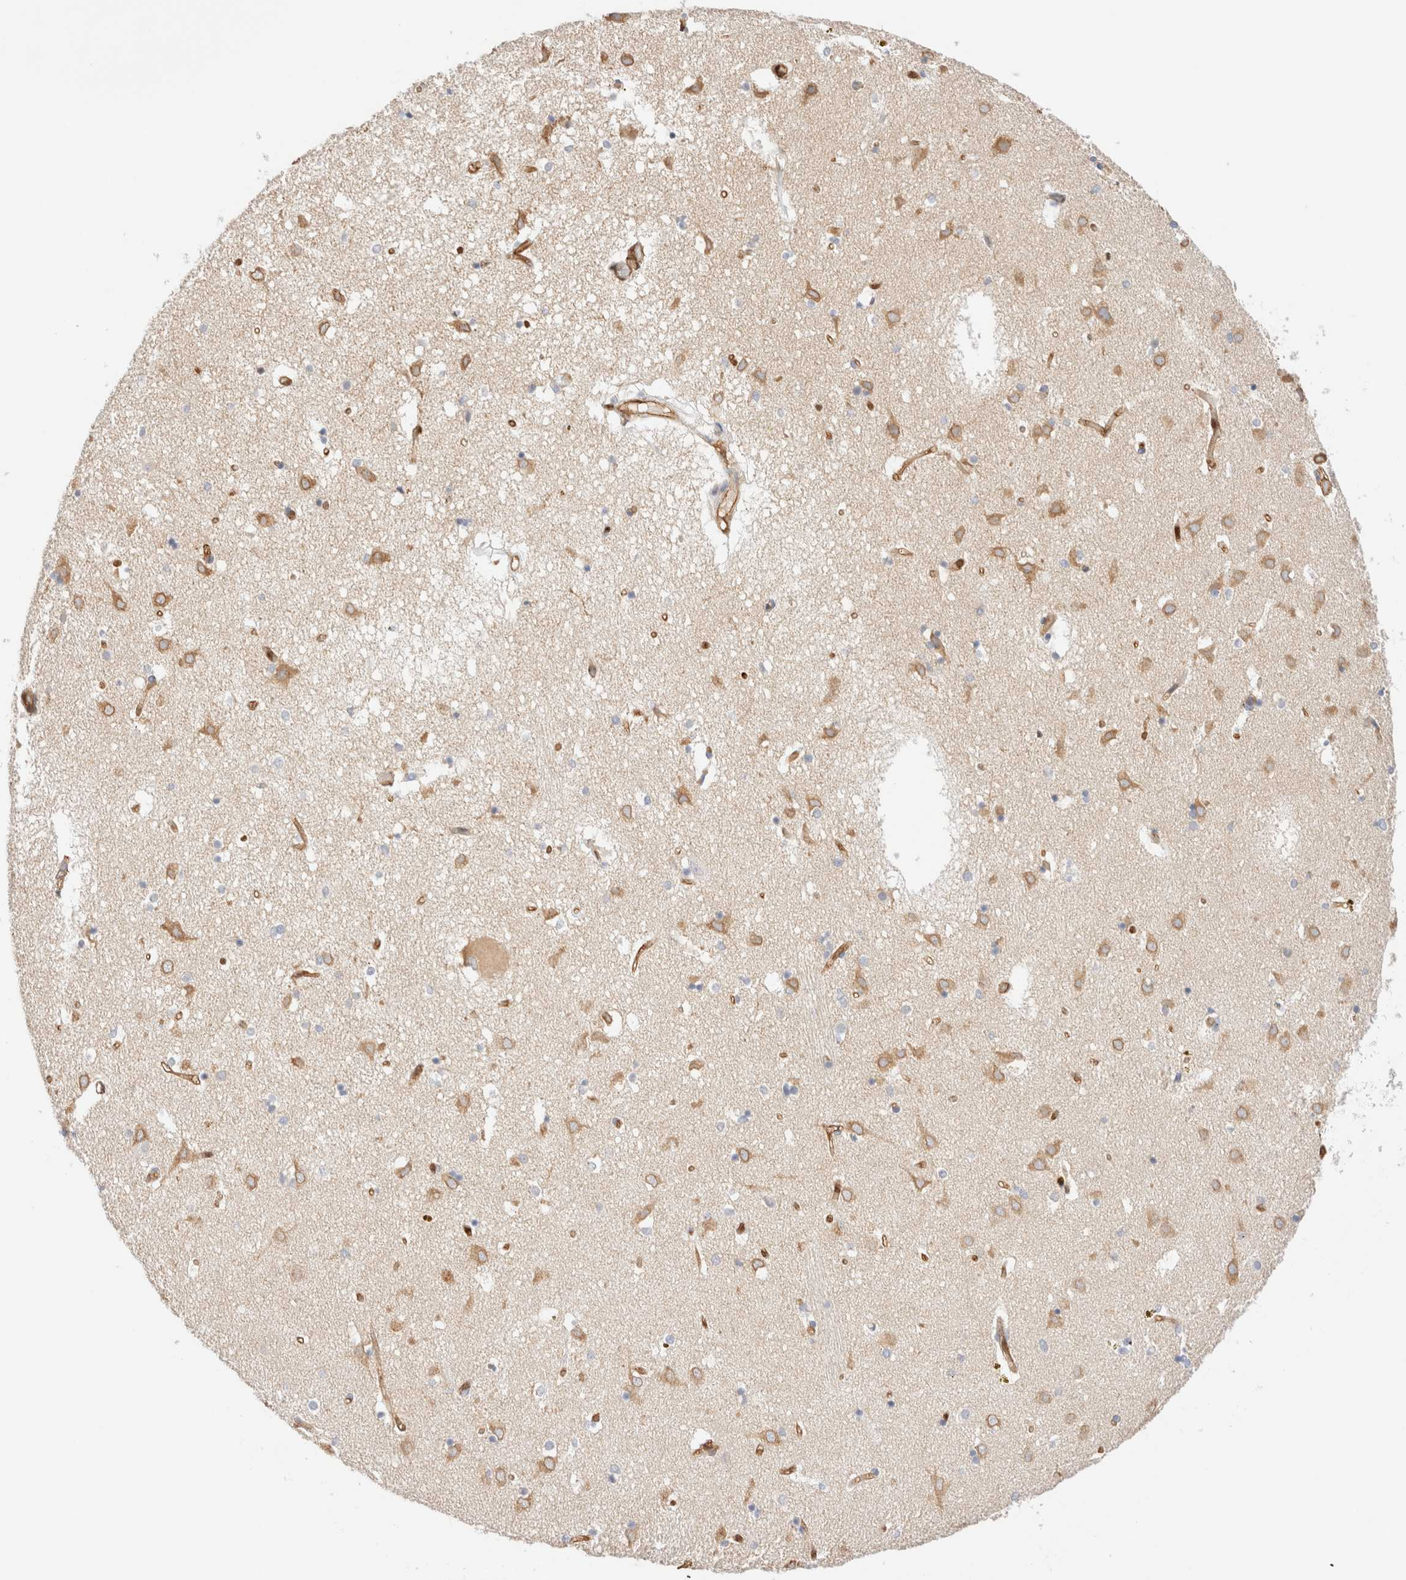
{"staining": {"intensity": "negative", "quantity": "none", "location": "none"}, "tissue": "caudate", "cell_type": "Glial cells", "image_type": "normal", "snomed": [{"axis": "morphology", "description": "Normal tissue, NOS"}, {"axis": "topography", "description": "Lateral ventricle wall"}], "caption": "The image displays no significant expression in glial cells of caudate. The staining was performed using DAB to visualize the protein expression in brown, while the nuclei were stained in blue with hematoxylin (Magnification: 20x).", "gene": "LMCD1", "patient": {"sex": "male", "age": 70}}